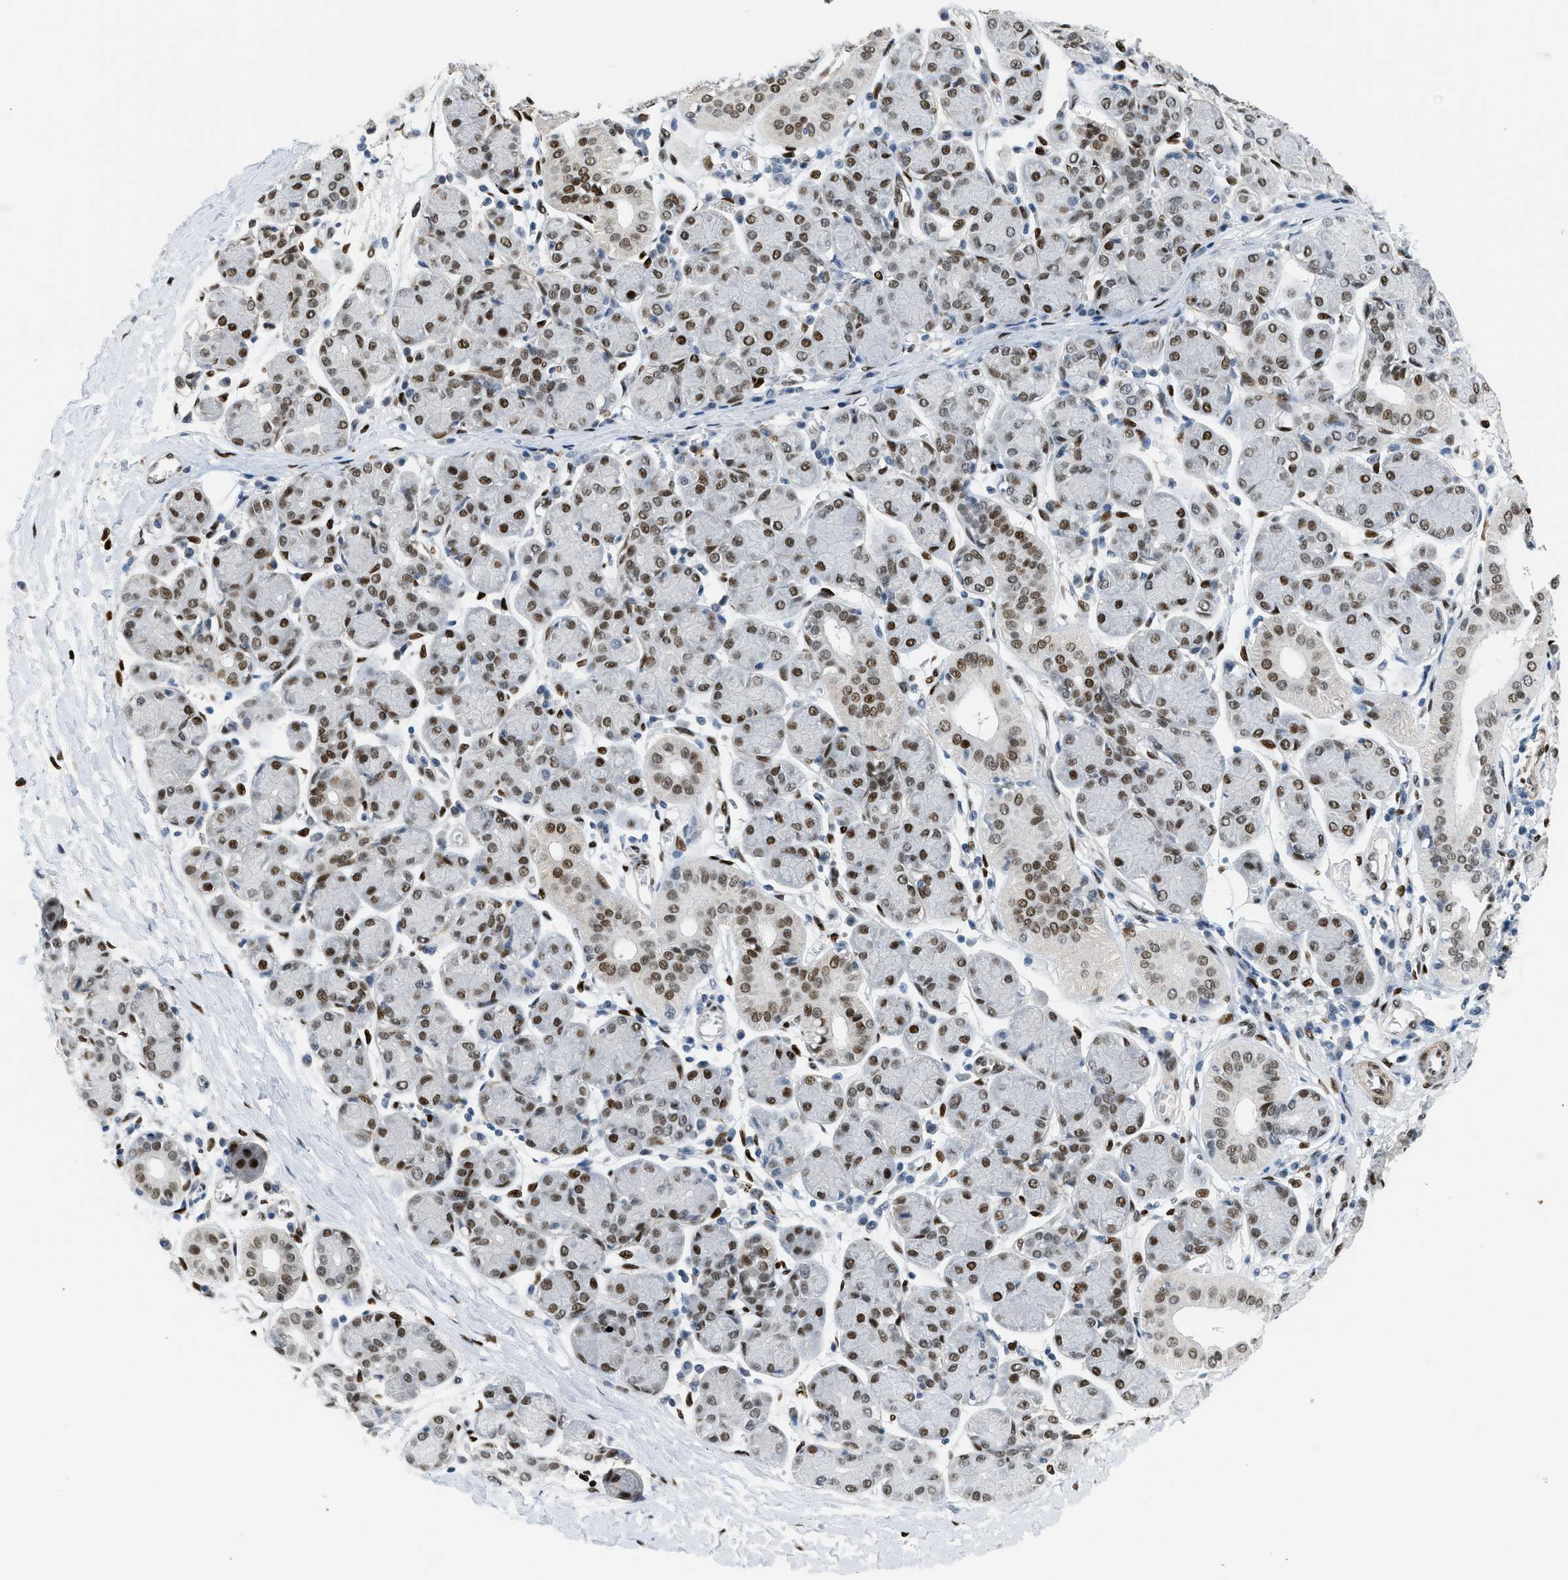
{"staining": {"intensity": "strong", "quantity": ">75%", "location": "nuclear"}, "tissue": "salivary gland", "cell_type": "Glandular cells", "image_type": "normal", "snomed": [{"axis": "morphology", "description": "Normal tissue, NOS"}, {"axis": "morphology", "description": "Inflammation, NOS"}, {"axis": "topography", "description": "Lymph node"}, {"axis": "topography", "description": "Salivary gland"}], "caption": "Salivary gland stained for a protein shows strong nuclear positivity in glandular cells.", "gene": "ZBTB20", "patient": {"sex": "male", "age": 3}}